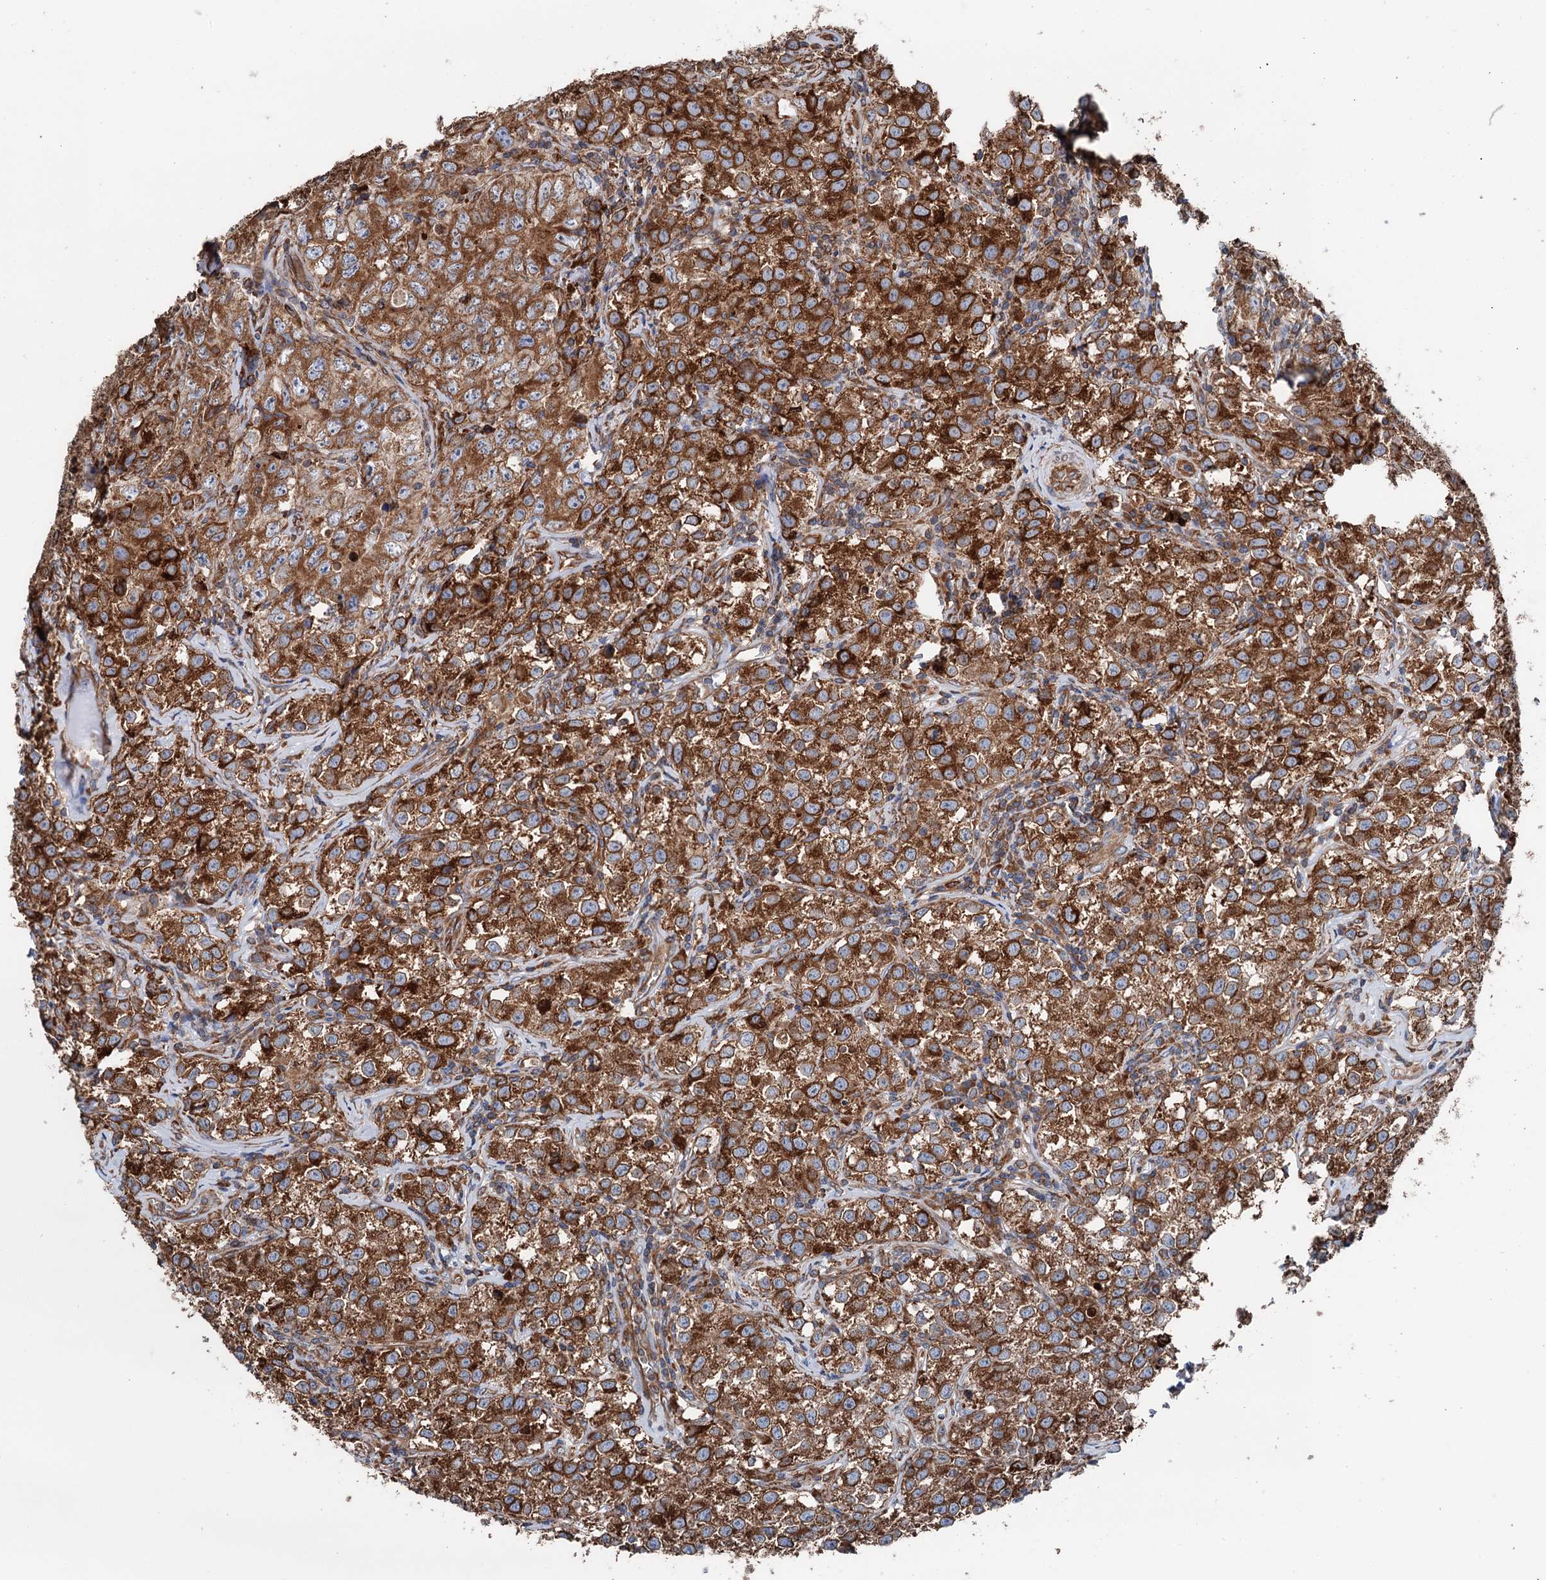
{"staining": {"intensity": "strong", "quantity": ">75%", "location": "cytoplasmic/membranous"}, "tissue": "testis cancer", "cell_type": "Tumor cells", "image_type": "cancer", "snomed": [{"axis": "morphology", "description": "Seminoma, NOS"}, {"axis": "morphology", "description": "Carcinoma, Embryonal, NOS"}, {"axis": "topography", "description": "Testis"}], "caption": "High-magnification brightfield microscopy of embryonal carcinoma (testis) stained with DAB (3,3'-diaminobenzidine) (brown) and counterstained with hematoxylin (blue). tumor cells exhibit strong cytoplasmic/membranous staining is appreciated in about>75% of cells.", "gene": "ERP29", "patient": {"sex": "male", "age": 43}}